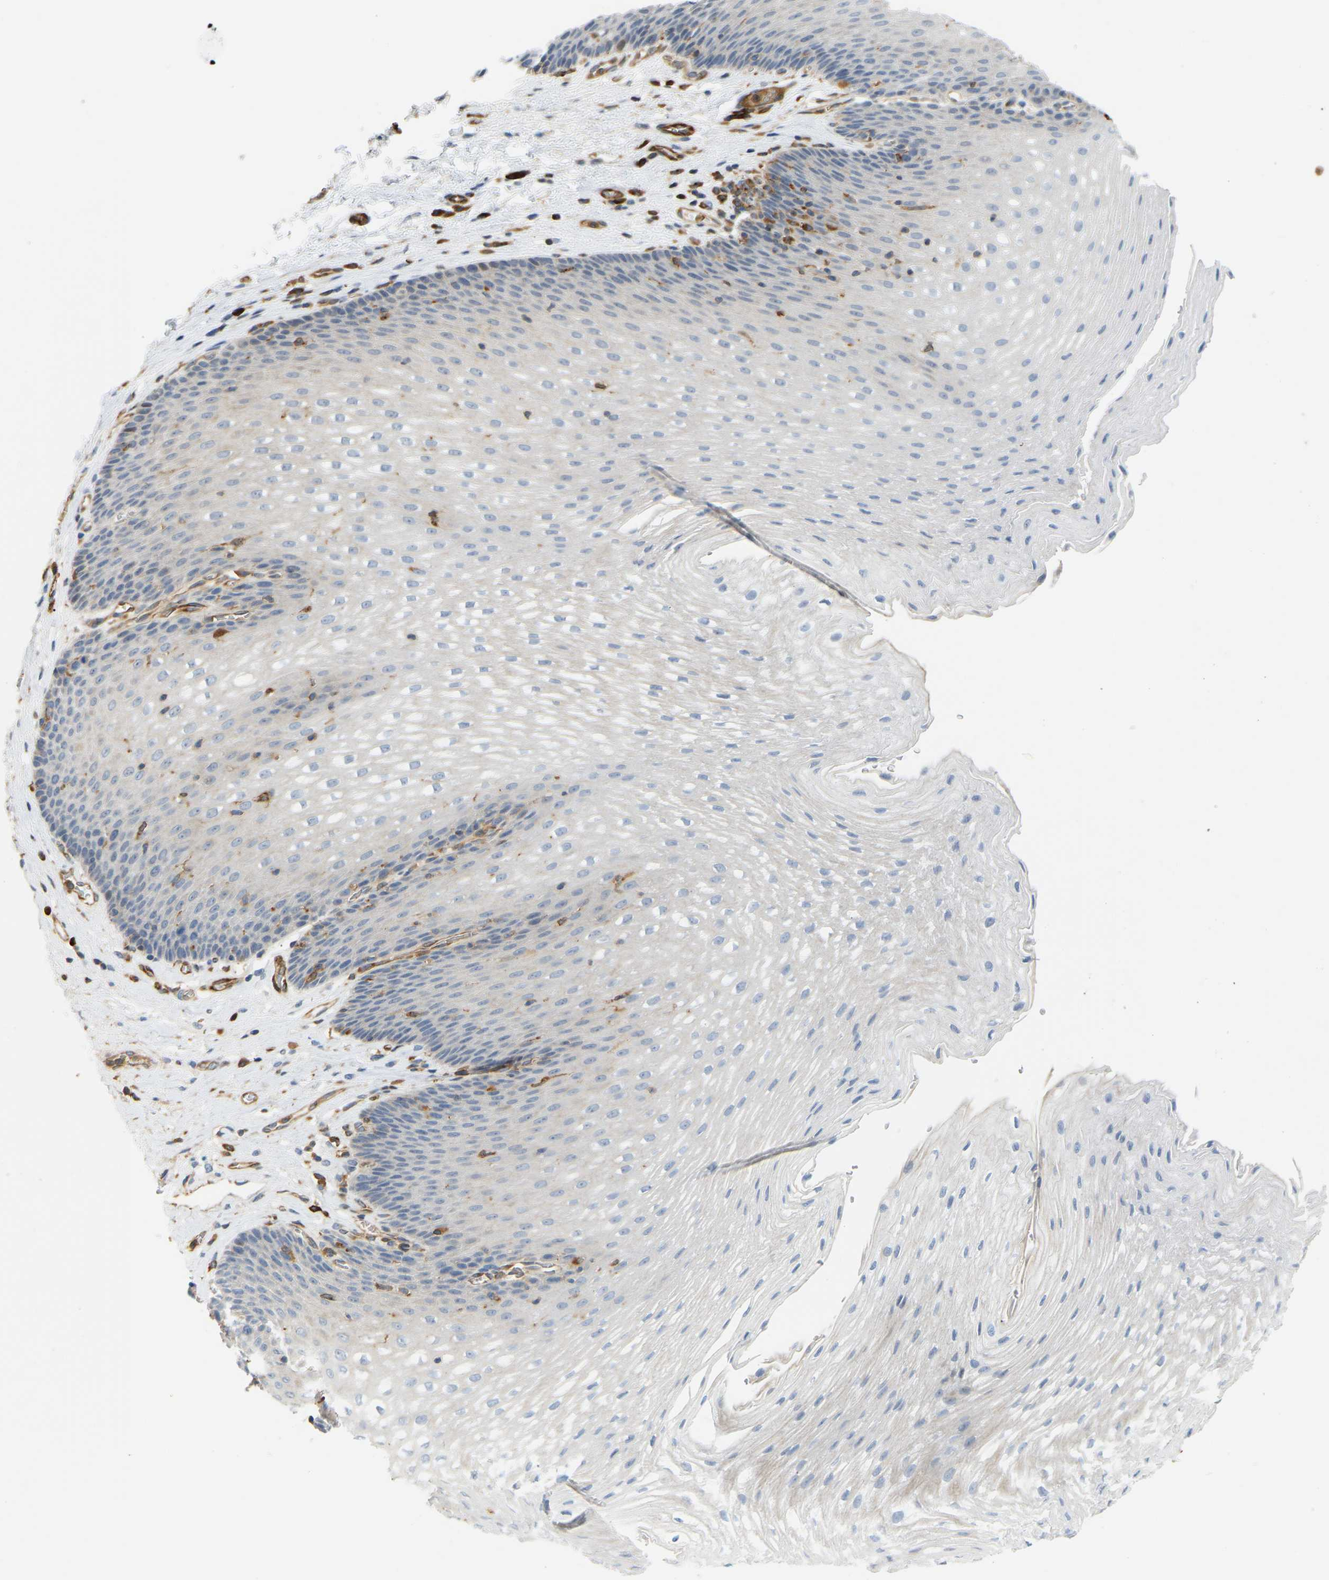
{"staining": {"intensity": "negative", "quantity": "none", "location": "none"}, "tissue": "esophagus", "cell_type": "Squamous epithelial cells", "image_type": "normal", "snomed": [{"axis": "morphology", "description": "Normal tissue, NOS"}, {"axis": "topography", "description": "Esophagus"}], "caption": "IHC histopathology image of benign esophagus stained for a protein (brown), which exhibits no positivity in squamous epithelial cells.", "gene": "PLCG2", "patient": {"sex": "male", "age": 48}}